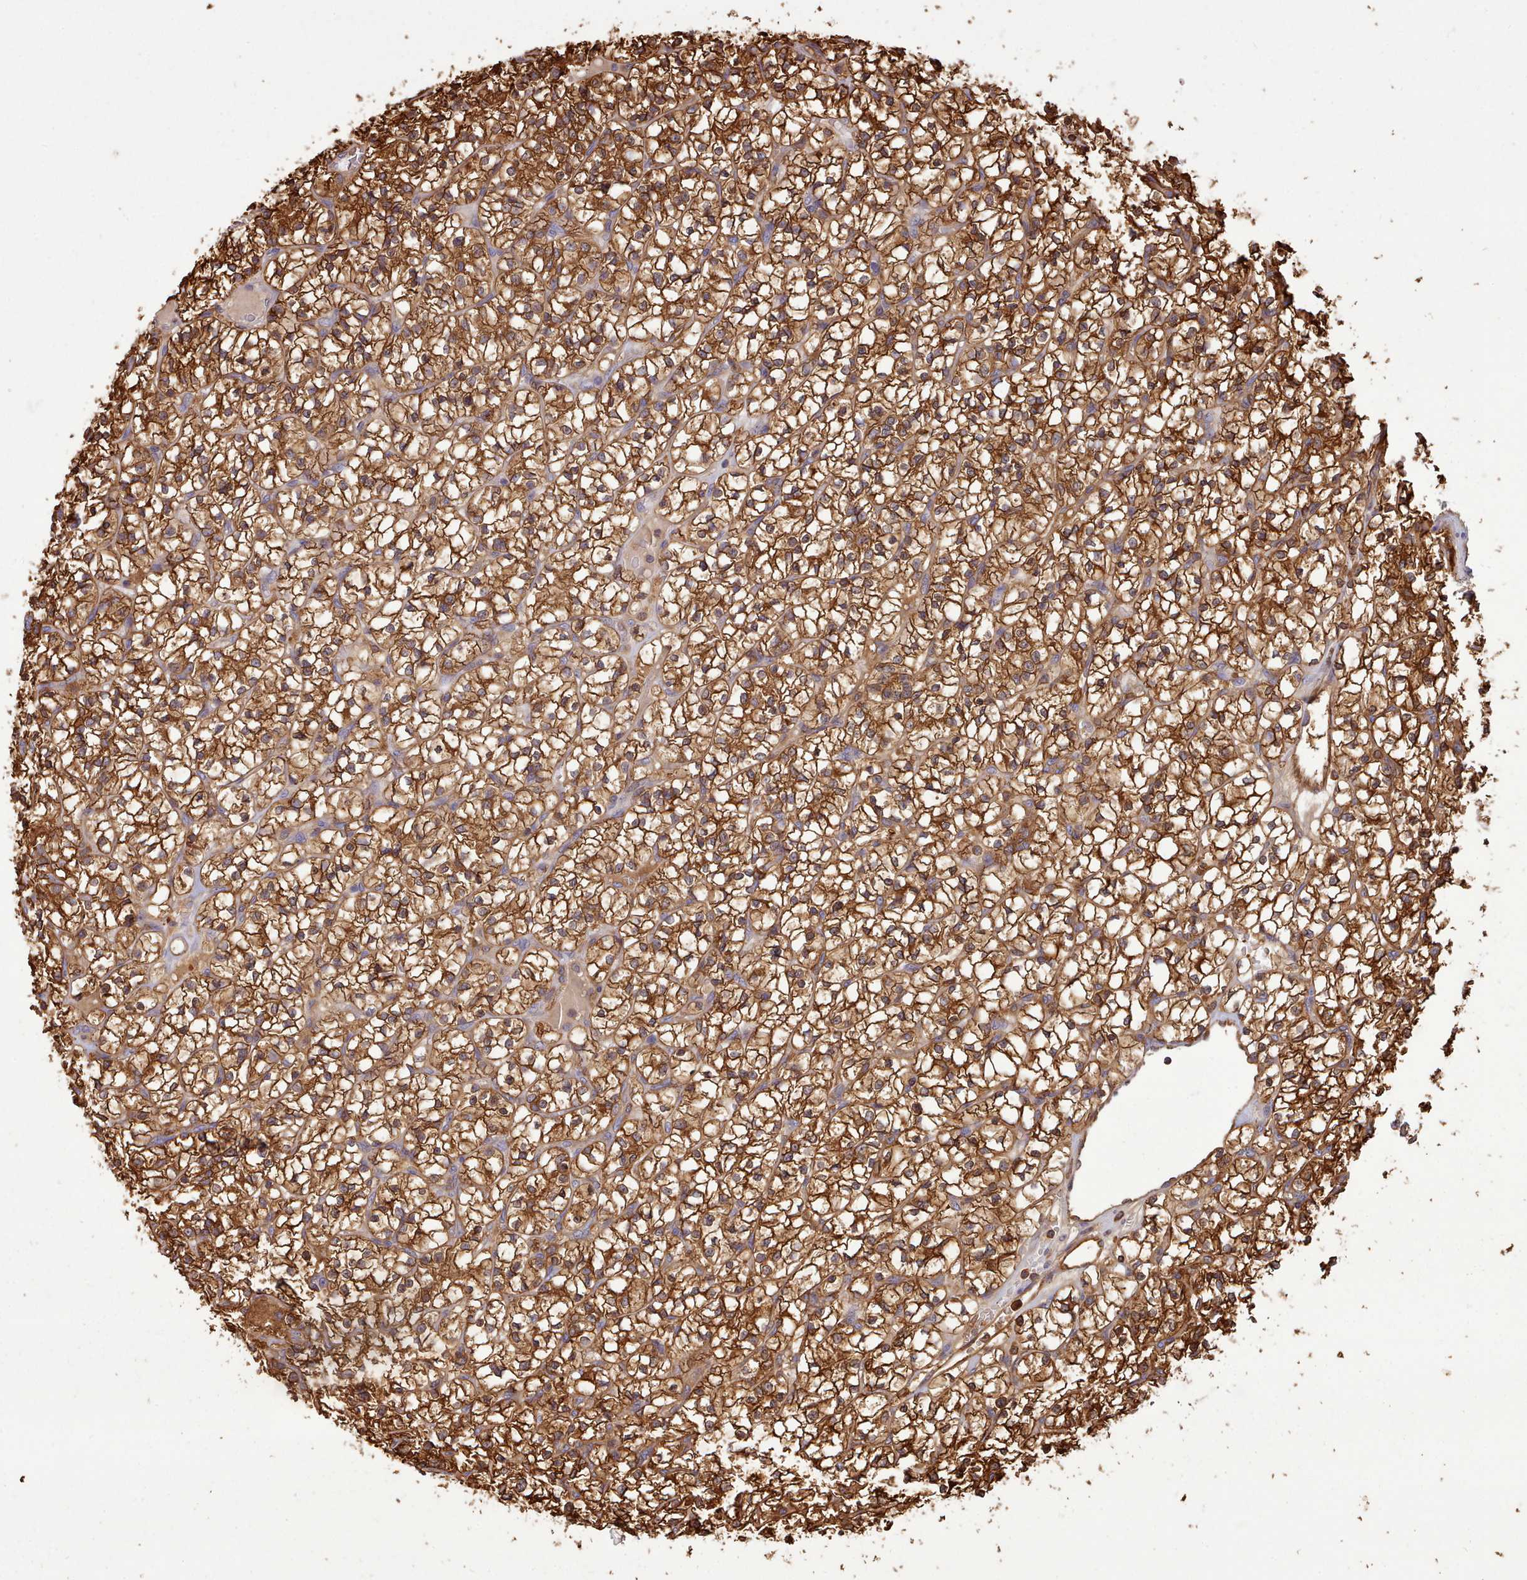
{"staining": {"intensity": "strong", "quantity": ">75%", "location": "cytoplasmic/membranous"}, "tissue": "renal cancer", "cell_type": "Tumor cells", "image_type": "cancer", "snomed": [{"axis": "morphology", "description": "Adenocarcinoma, NOS"}, {"axis": "topography", "description": "Kidney"}], "caption": "Tumor cells demonstrate strong cytoplasmic/membranous staining in approximately >75% of cells in renal cancer. (Brightfield microscopy of DAB IHC at high magnification).", "gene": "SLC4A9", "patient": {"sex": "female", "age": 64}}